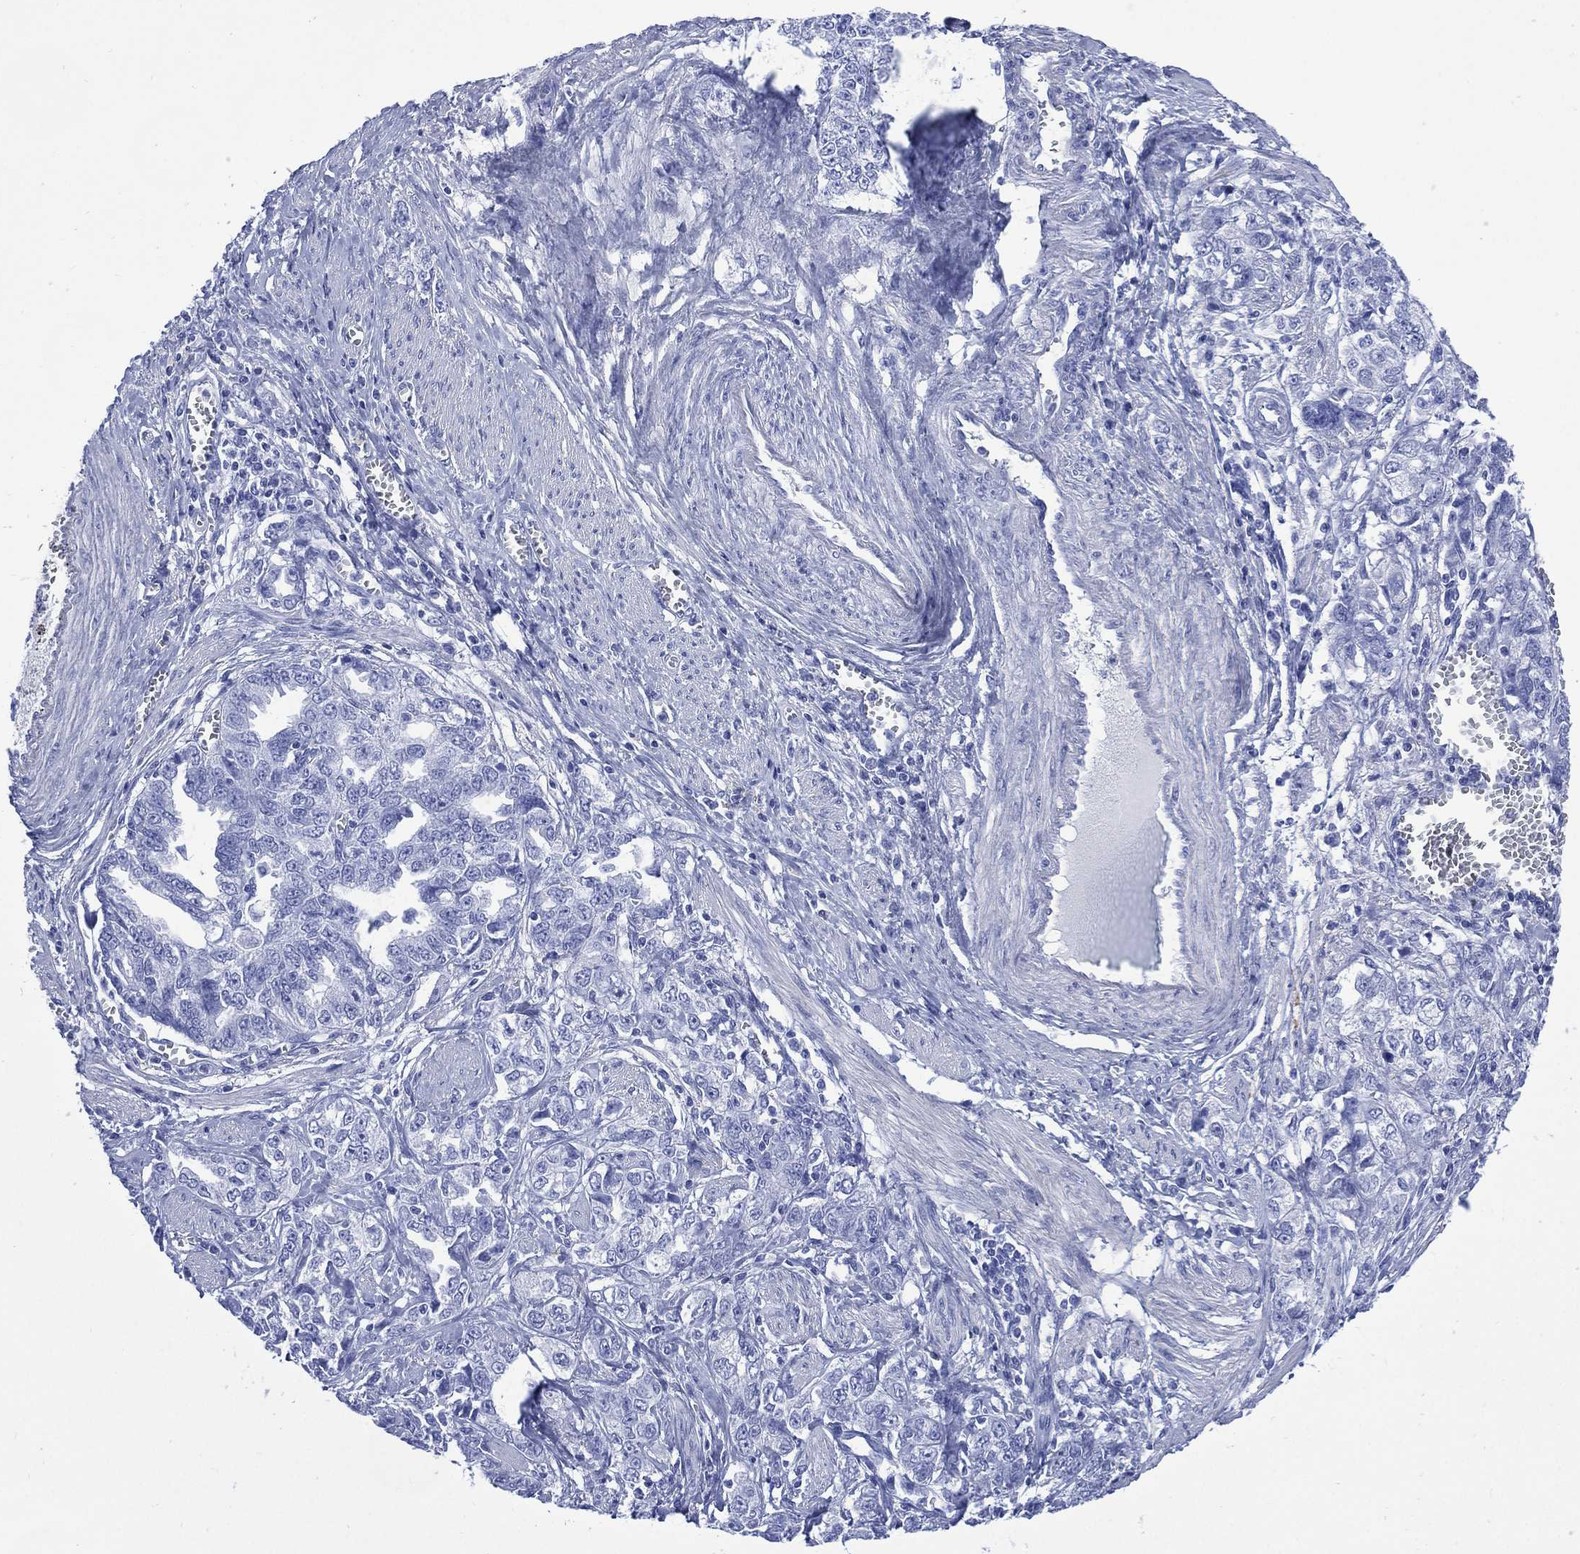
{"staining": {"intensity": "negative", "quantity": "none", "location": "none"}, "tissue": "ovarian cancer", "cell_type": "Tumor cells", "image_type": "cancer", "snomed": [{"axis": "morphology", "description": "Cystadenocarcinoma, serous, NOS"}, {"axis": "topography", "description": "Ovary"}], "caption": "Immunohistochemistry histopathology image of neoplastic tissue: human ovarian cancer (serous cystadenocarcinoma) stained with DAB demonstrates no significant protein staining in tumor cells.", "gene": "SHCBP1L", "patient": {"sex": "female", "age": 51}}